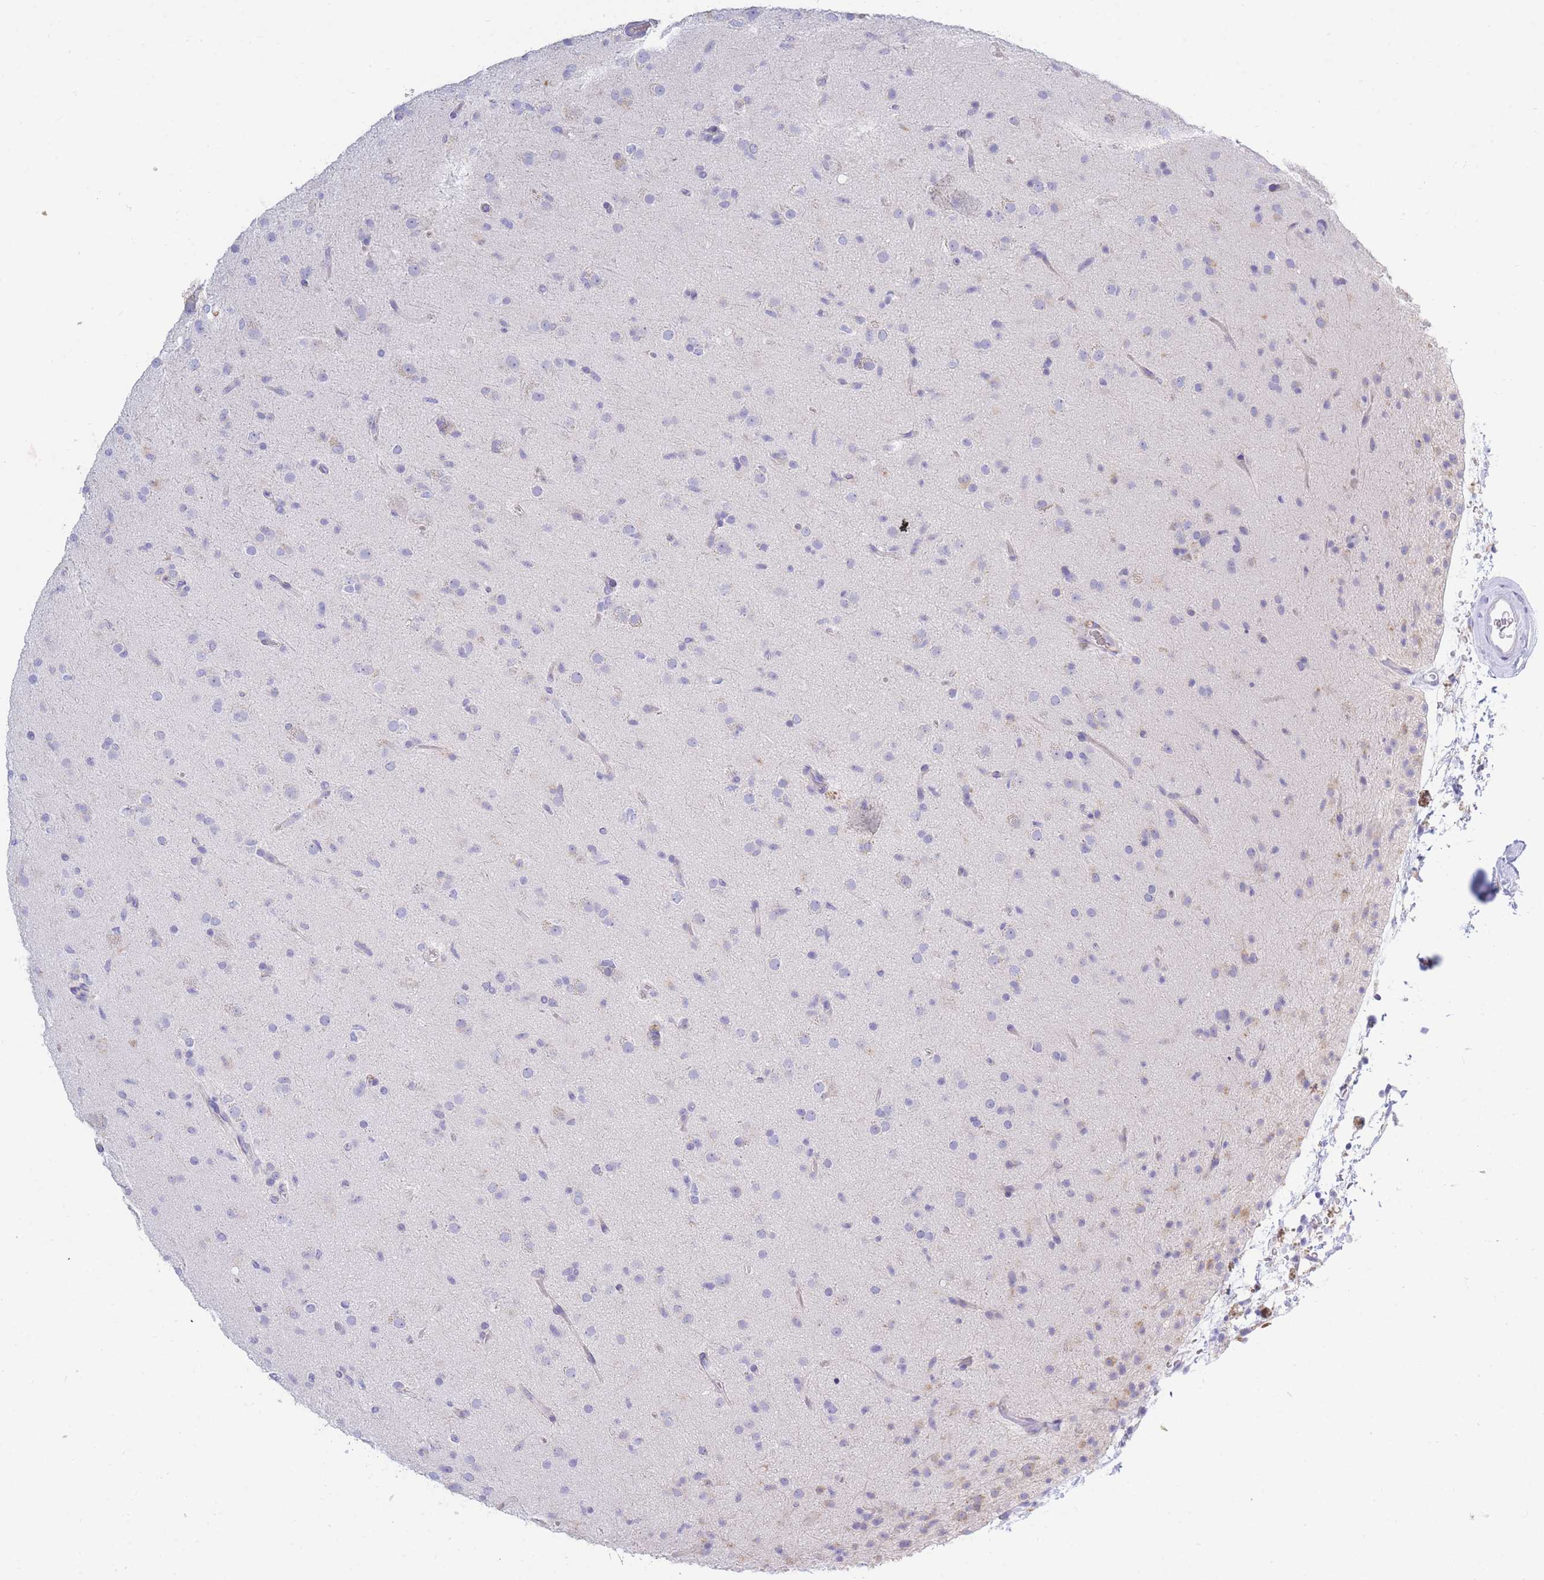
{"staining": {"intensity": "negative", "quantity": "none", "location": "none"}, "tissue": "glioma", "cell_type": "Tumor cells", "image_type": "cancer", "snomed": [{"axis": "morphology", "description": "Glioma, malignant, Low grade"}, {"axis": "topography", "description": "Brain"}], "caption": "A photomicrograph of low-grade glioma (malignant) stained for a protein reveals no brown staining in tumor cells.", "gene": "TPSD1", "patient": {"sex": "male", "age": 65}}